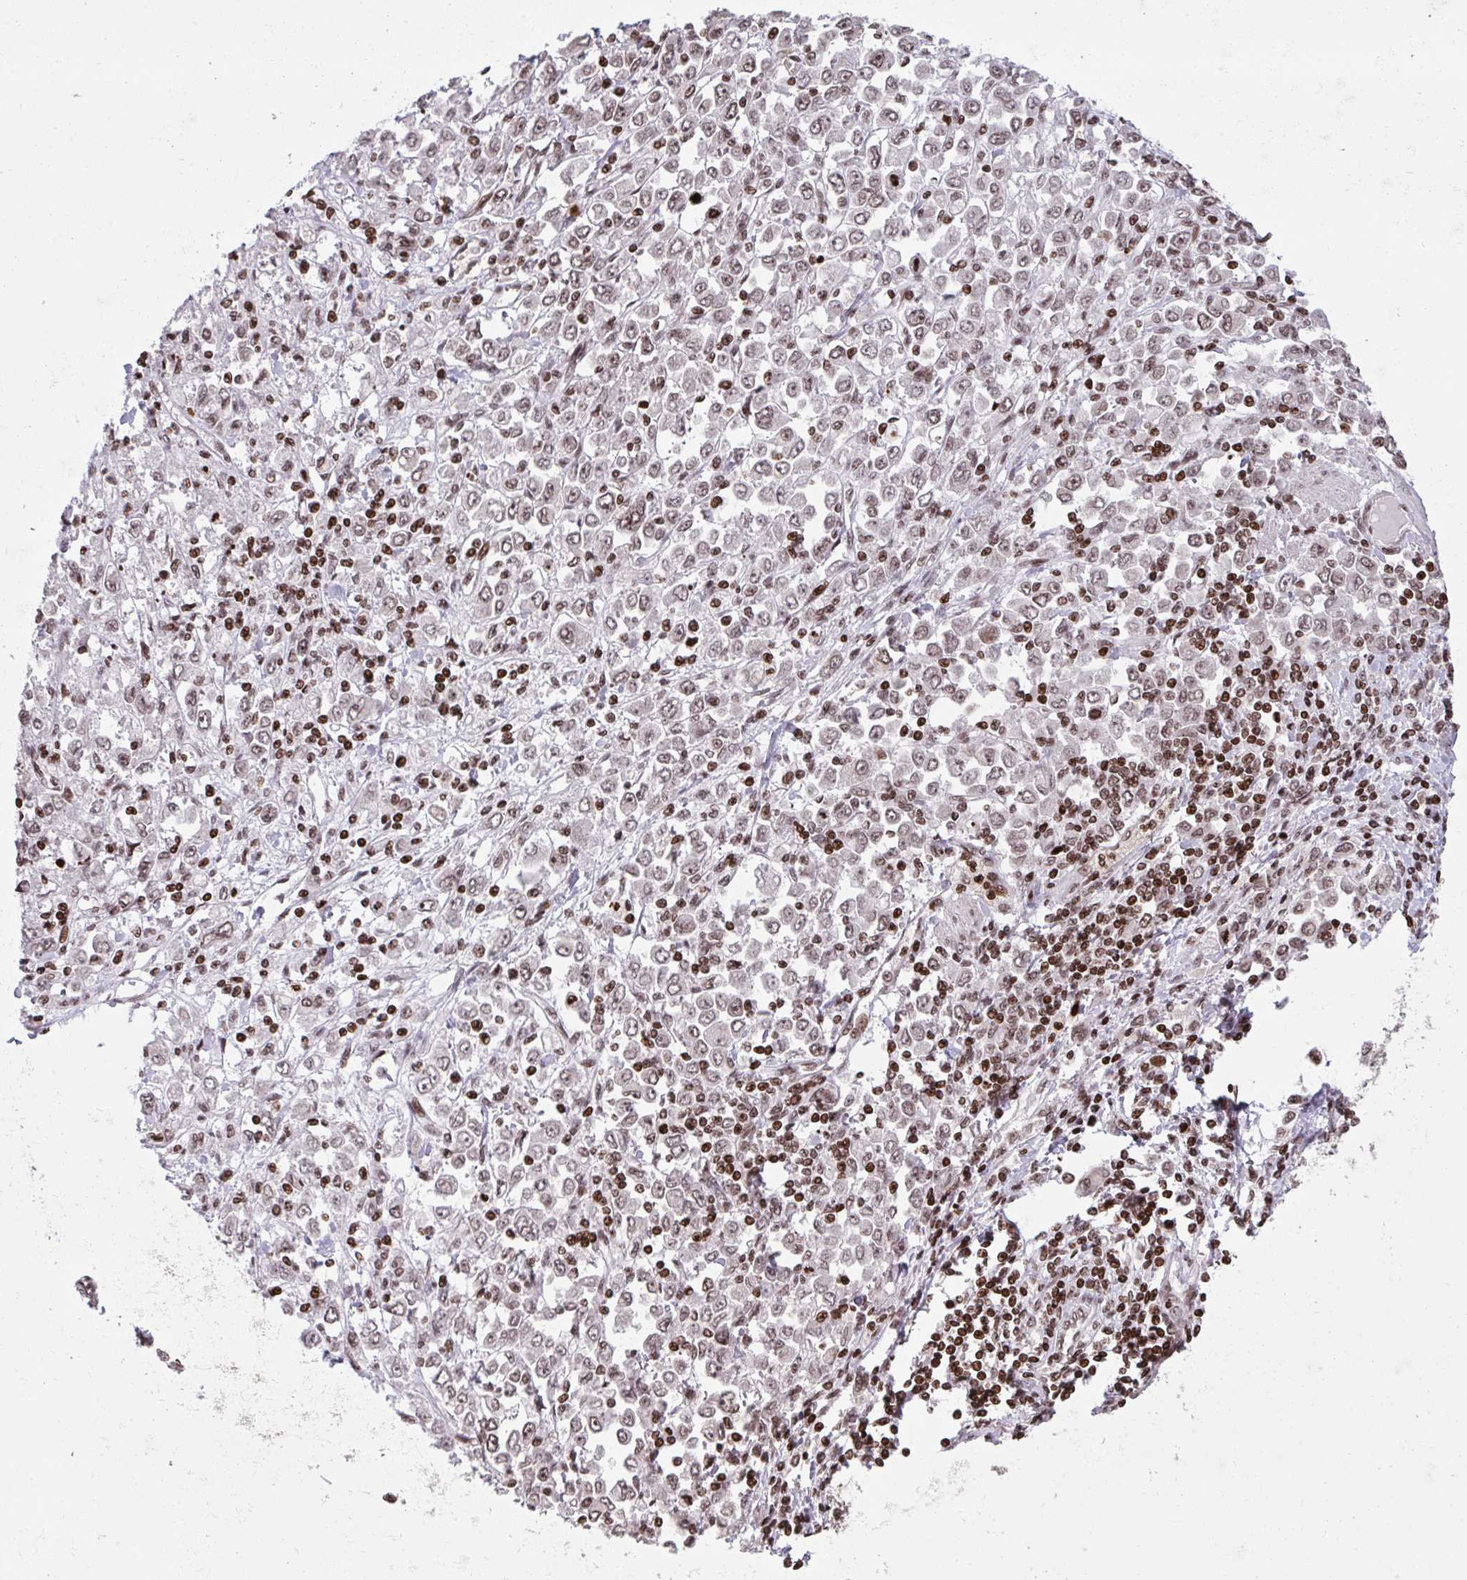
{"staining": {"intensity": "weak", "quantity": ">75%", "location": "nuclear"}, "tissue": "stomach cancer", "cell_type": "Tumor cells", "image_type": "cancer", "snomed": [{"axis": "morphology", "description": "Adenocarcinoma, NOS"}, {"axis": "topography", "description": "Stomach, upper"}], "caption": "Immunohistochemistry (IHC) histopathology image of neoplastic tissue: human stomach adenocarcinoma stained using immunohistochemistry demonstrates low levels of weak protein expression localized specifically in the nuclear of tumor cells, appearing as a nuclear brown color.", "gene": "NIP7", "patient": {"sex": "male", "age": 70}}